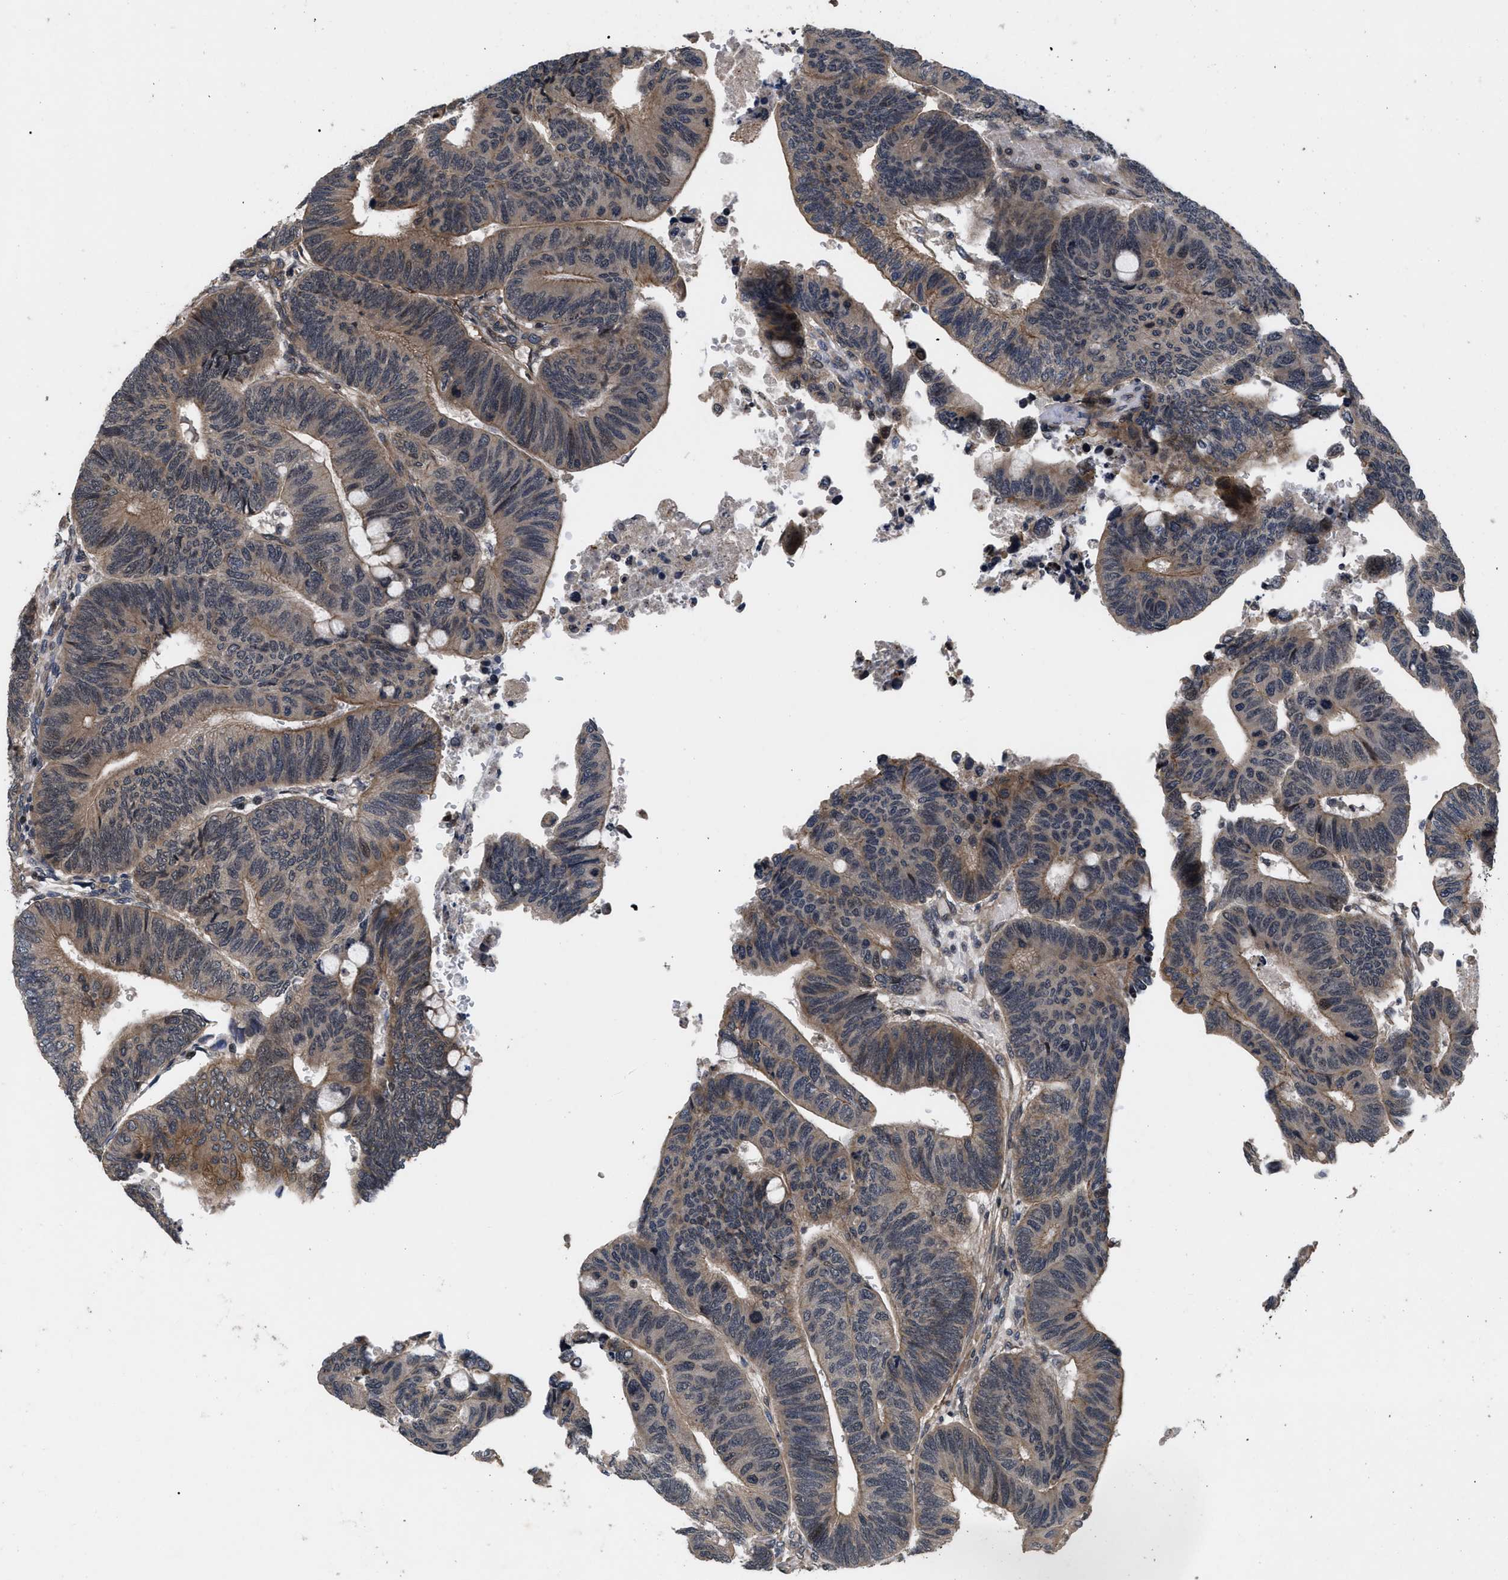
{"staining": {"intensity": "moderate", "quantity": "25%-75%", "location": "cytoplasmic/membranous"}, "tissue": "colorectal cancer", "cell_type": "Tumor cells", "image_type": "cancer", "snomed": [{"axis": "morphology", "description": "Normal tissue, NOS"}, {"axis": "morphology", "description": "Adenocarcinoma, NOS"}, {"axis": "topography", "description": "Rectum"}, {"axis": "topography", "description": "Peripheral nerve tissue"}], "caption": "Immunohistochemical staining of human colorectal cancer demonstrates medium levels of moderate cytoplasmic/membranous protein expression in approximately 25%-75% of tumor cells.", "gene": "DNAJC14", "patient": {"sex": "male", "age": 92}}